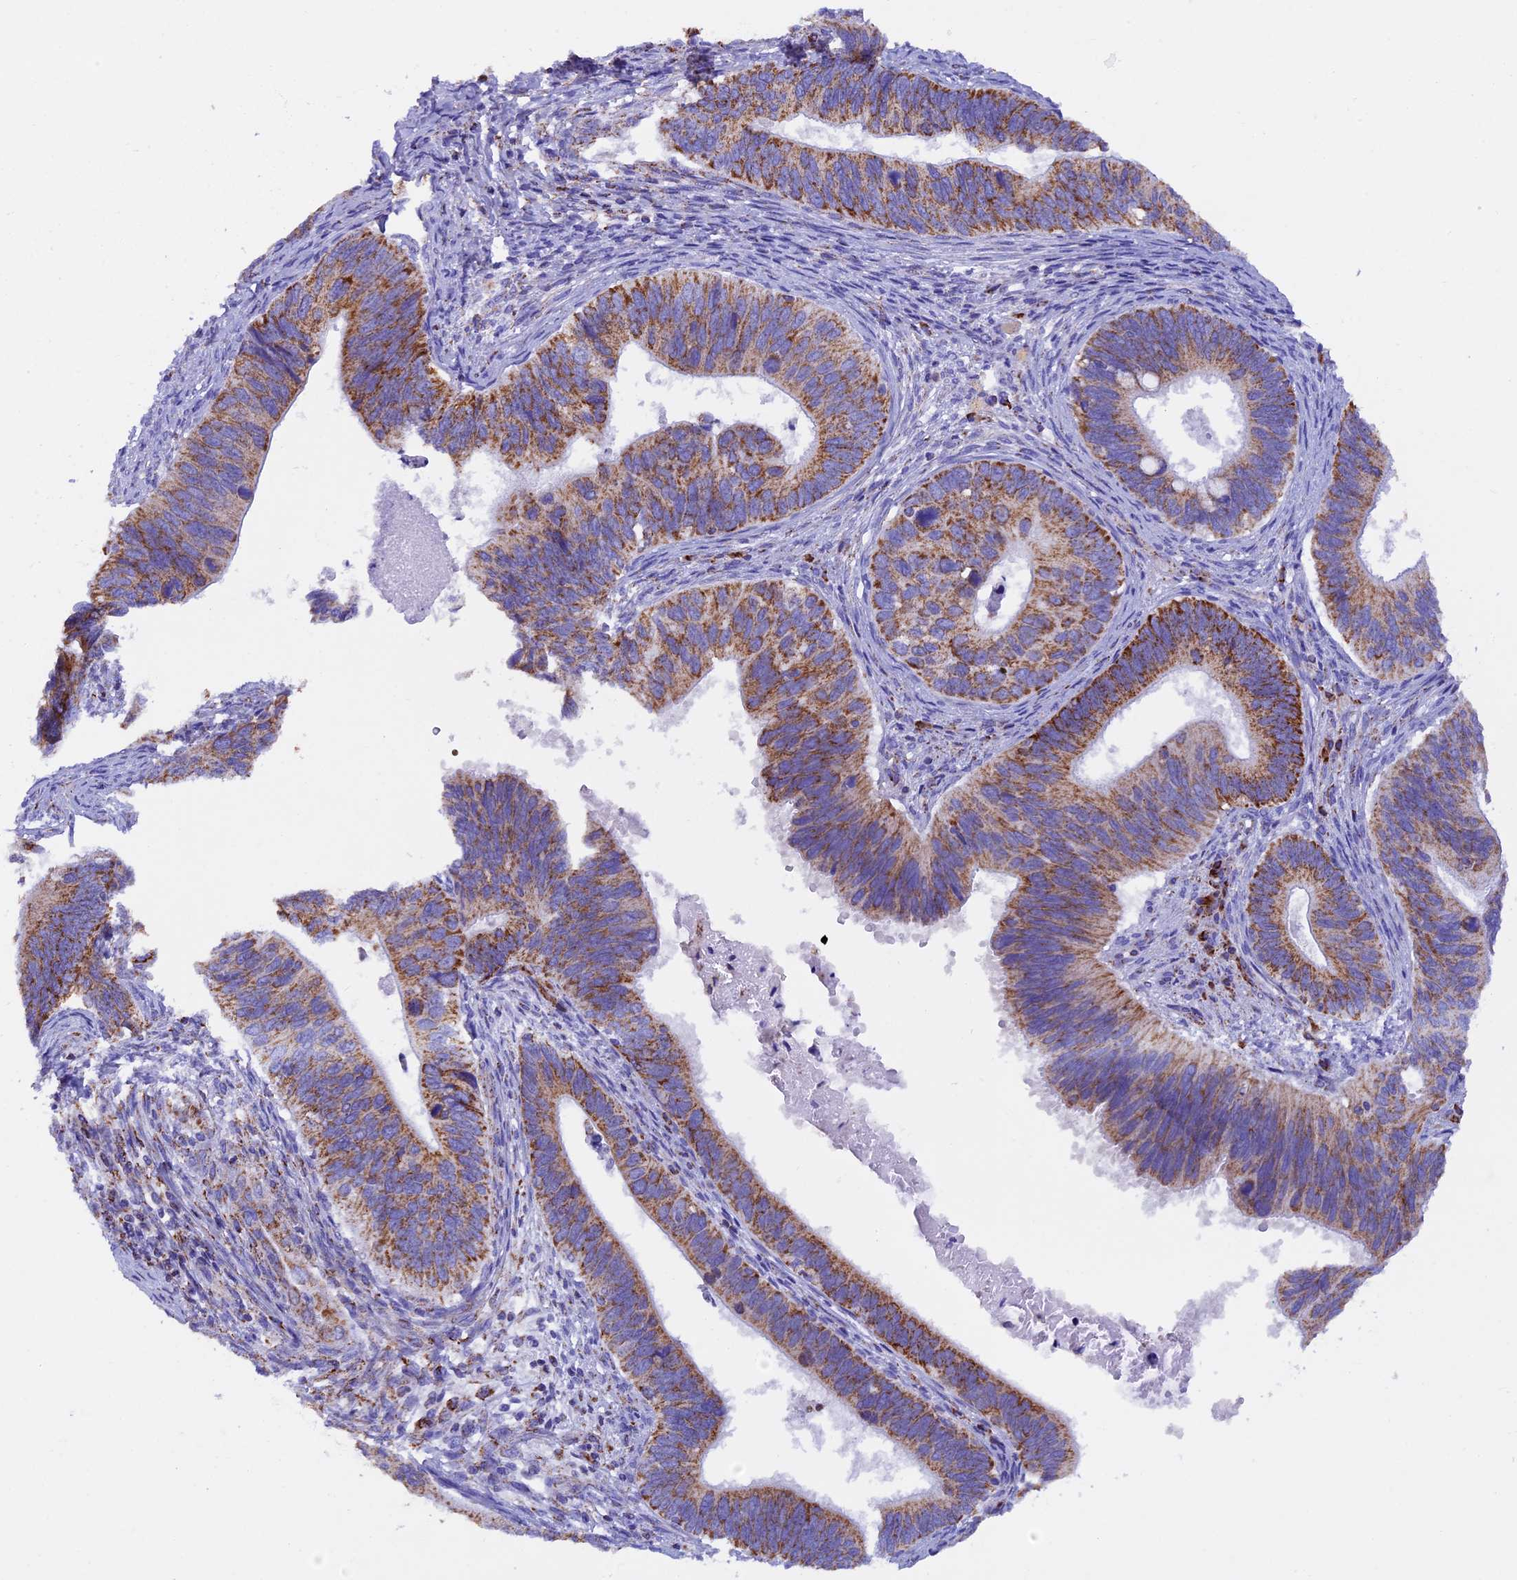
{"staining": {"intensity": "moderate", "quantity": ">75%", "location": "cytoplasmic/membranous"}, "tissue": "cervical cancer", "cell_type": "Tumor cells", "image_type": "cancer", "snomed": [{"axis": "morphology", "description": "Adenocarcinoma, NOS"}, {"axis": "topography", "description": "Cervix"}], "caption": "Protein analysis of adenocarcinoma (cervical) tissue reveals moderate cytoplasmic/membranous expression in approximately >75% of tumor cells. (Brightfield microscopy of DAB IHC at high magnification).", "gene": "SLC8B1", "patient": {"sex": "female", "age": 42}}